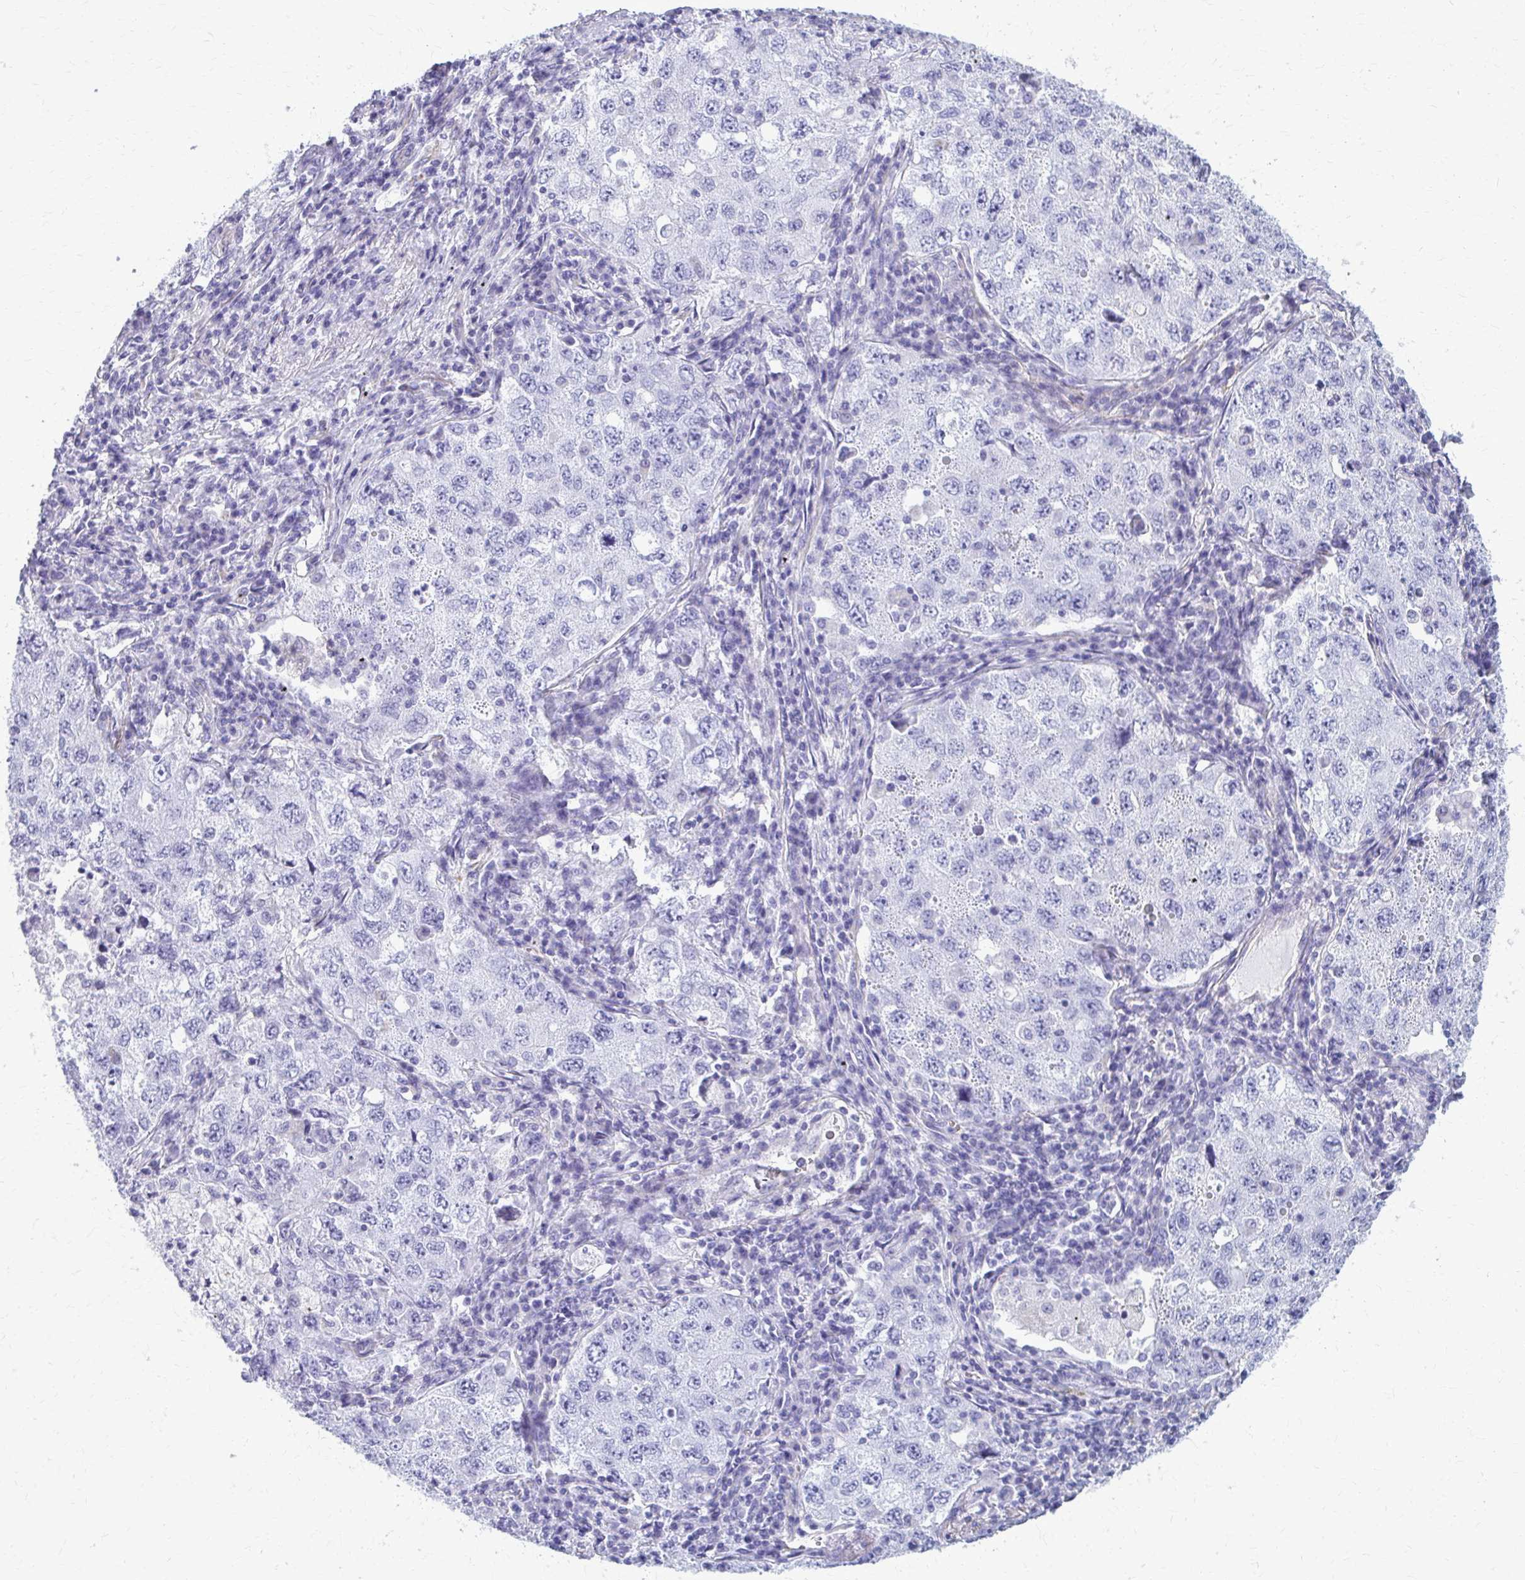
{"staining": {"intensity": "negative", "quantity": "none", "location": "none"}, "tissue": "lung cancer", "cell_type": "Tumor cells", "image_type": "cancer", "snomed": [{"axis": "morphology", "description": "Adenocarcinoma, NOS"}, {"axis": "topography", "description": "Lung"}], "caption": "DAB (3,3'-diaminobenzidine) immunohistochemical staining of human lung cancer demonstrates no significant staining in tumor cells.", "gene": "GFAP", "patient": {"sex": "female", "age": 57}}